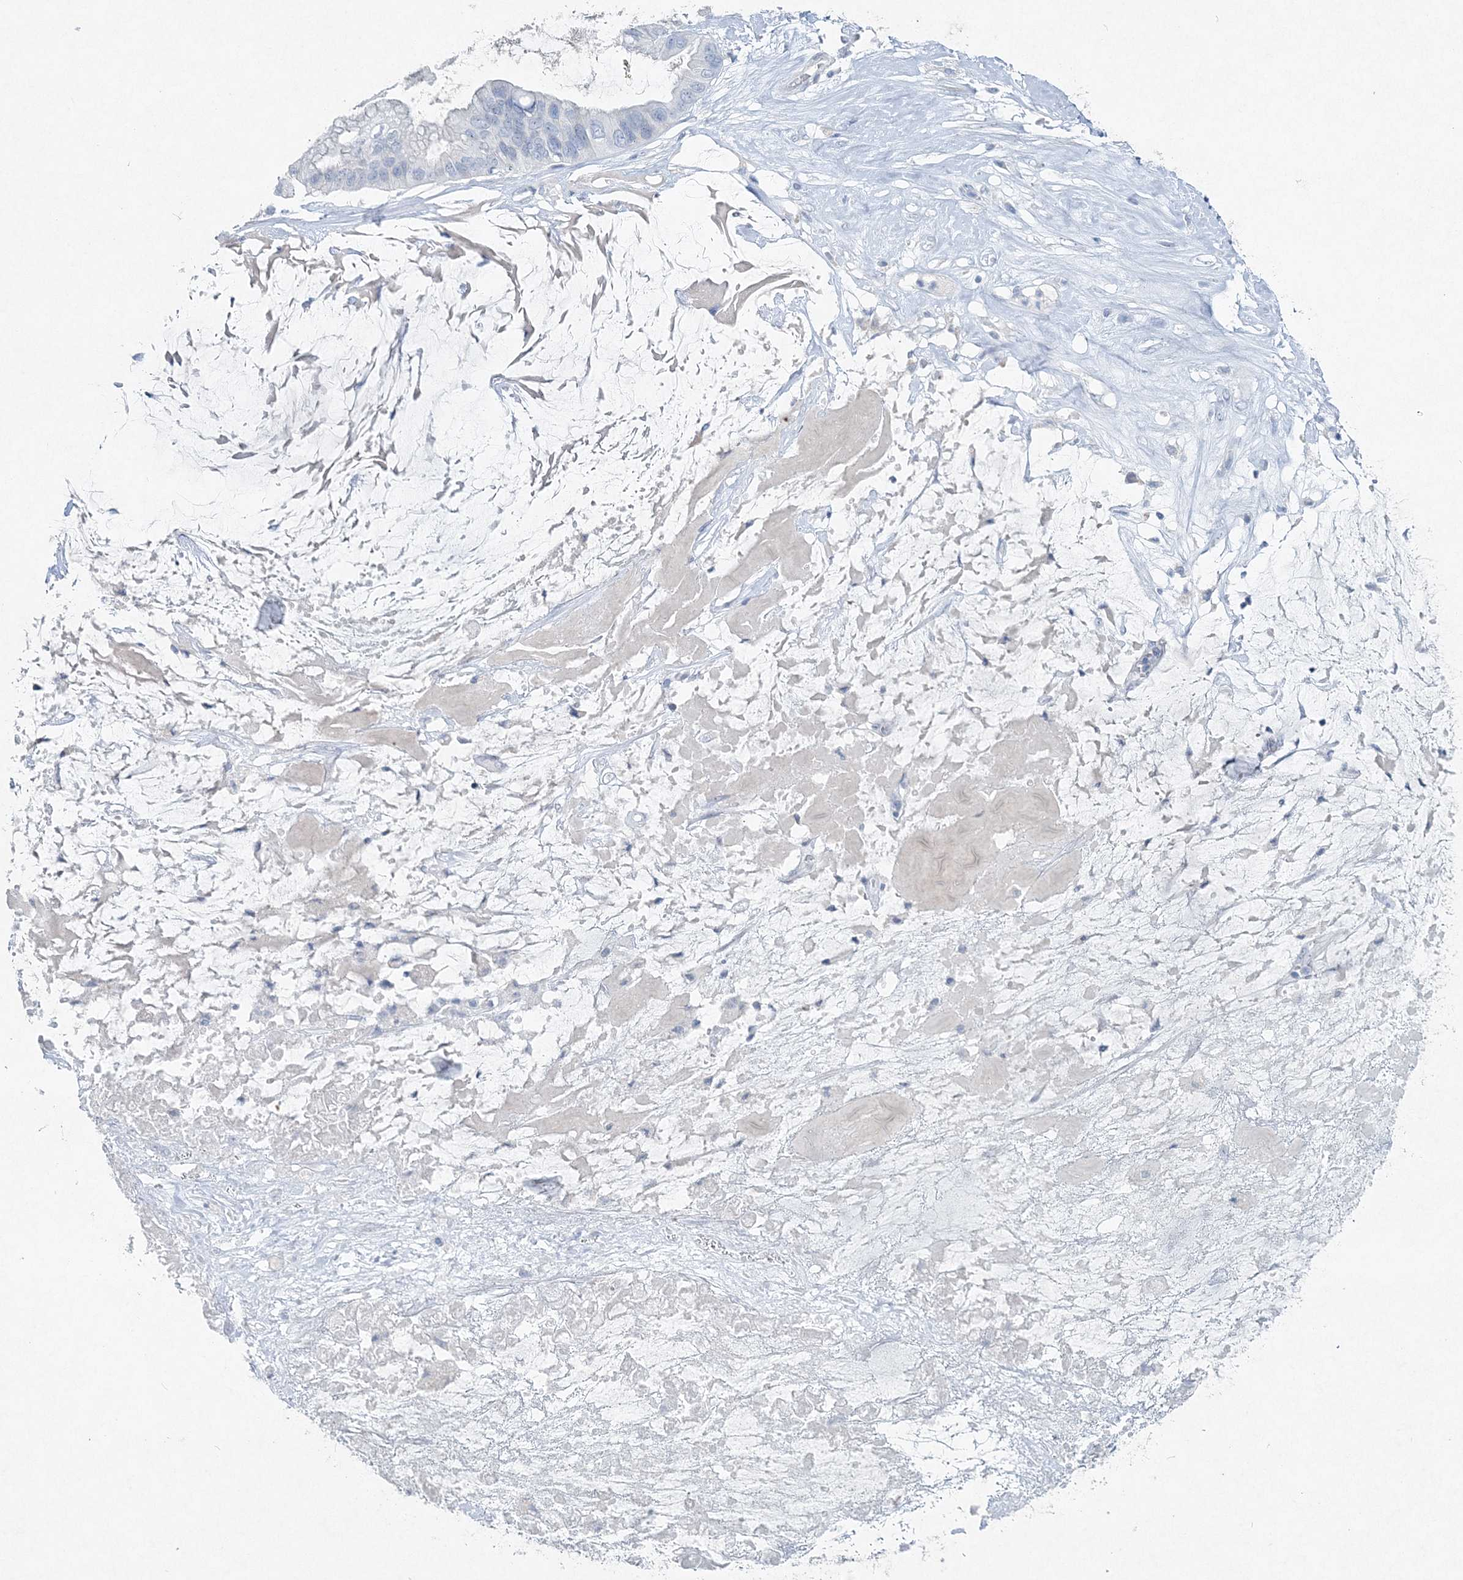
{"staining": {"intensity": "negative", "quantity": "none", "location": "none"}, "tissue": "ovarian cancer", "cell_type": "Tumor cells", "image_type": "cancer", "snomed": [{"axis": "morphology", "description": "Cystadenocarcinoma, mucinous, NOS"}, {"axis": "topography", "description": "Ovary"}], "caption": "Tumor cells are negative for brown protein staining in mucinous cystadenocarcinoma (ovarian). (IHC, brightfield microscopy, high magnification).", "gene": "GCKR", "patient": {"sex": "female", "age": 80}}